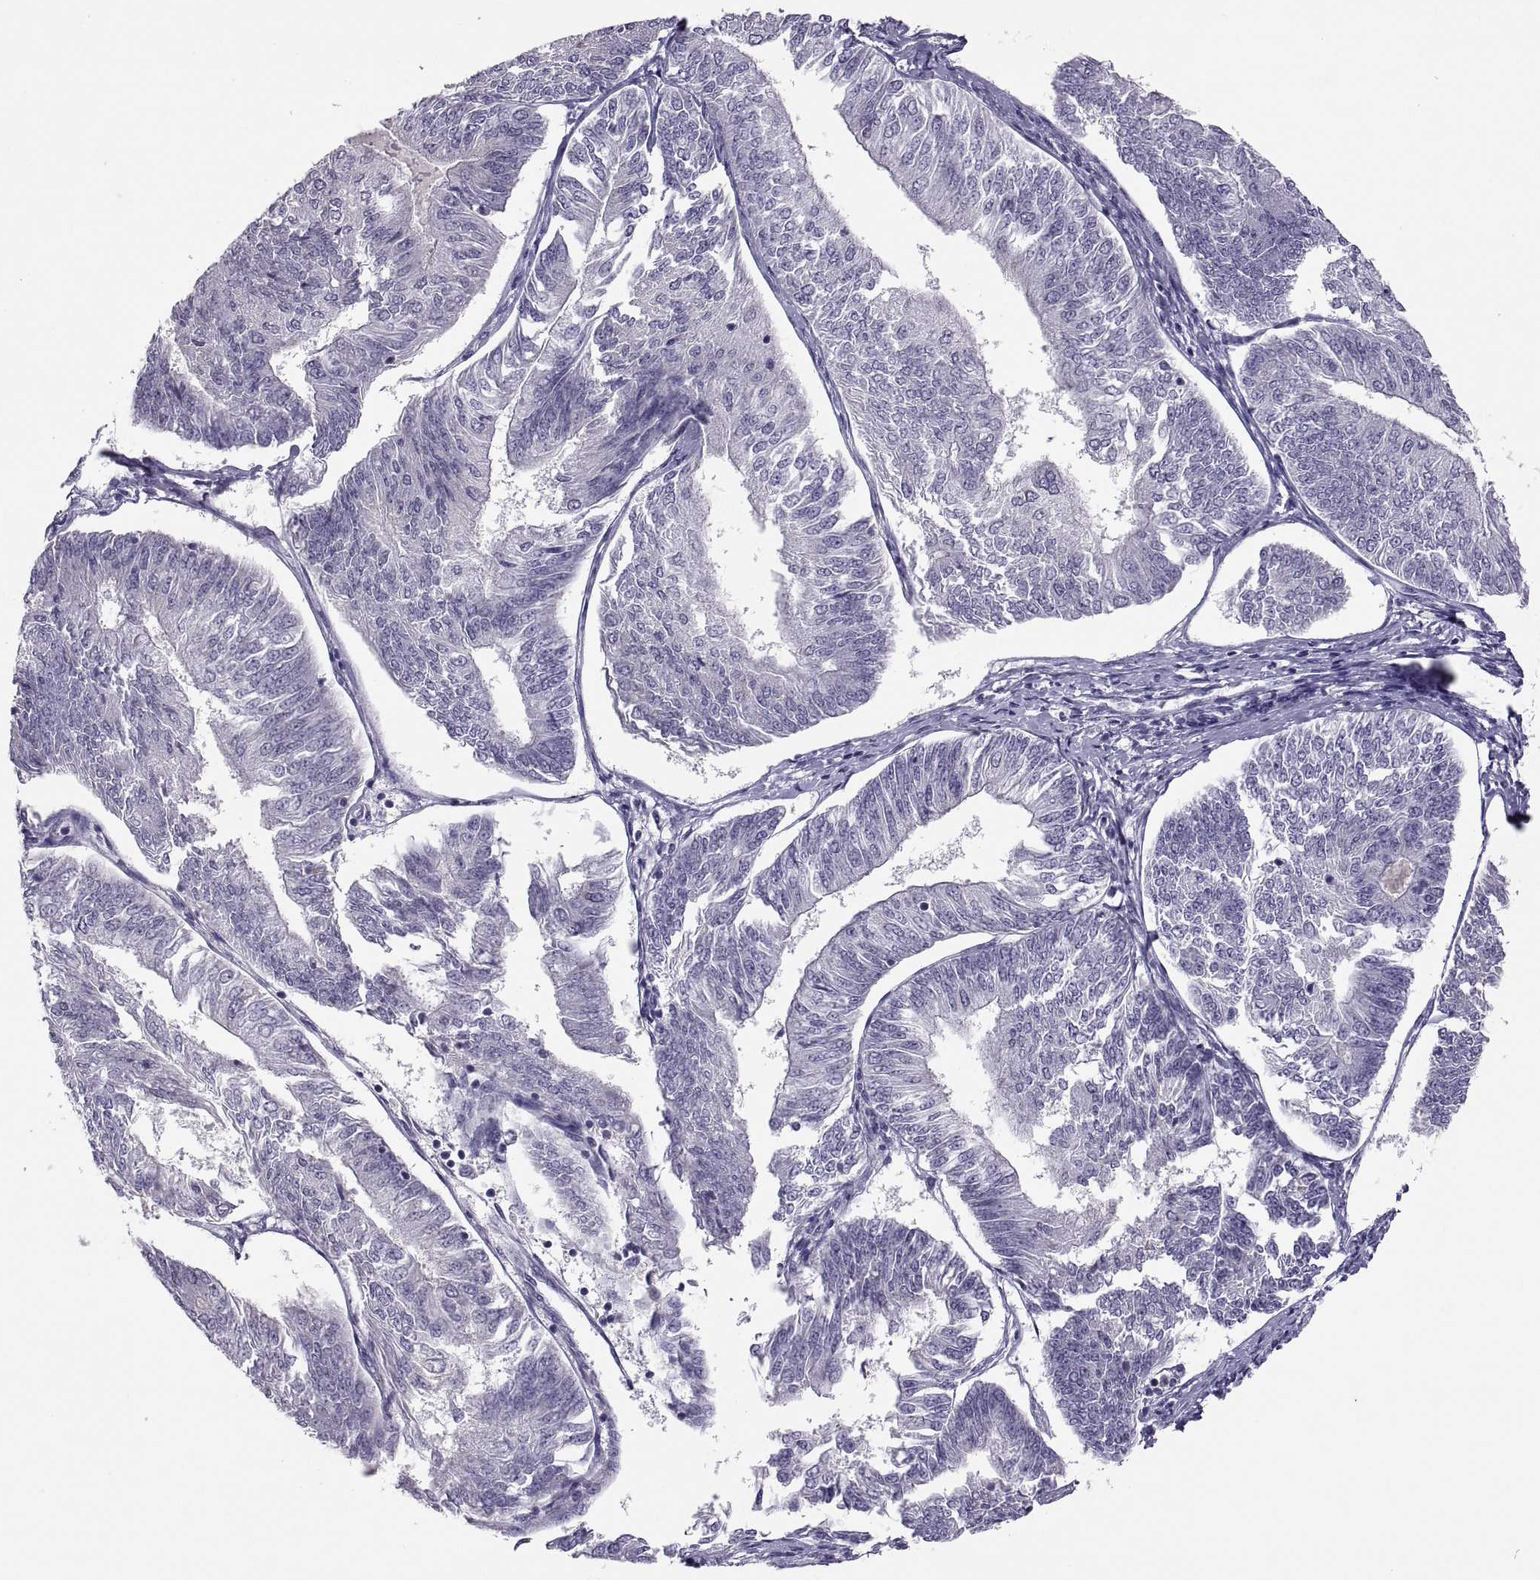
{"staining": {"intensity": "negative", "quantity": "none", "location": "none"}, "tissue": "endometrial cancer", "cell_type": "Tumor cells", "image_type": "cancer", "snomed": [{"axis": "morphology", "description": "Adenocarcinoma, NOS"}, {"axis": "topography", "description": "Endometrium"}], "caption": "This is a micrograph of immunohistochemistry staining of endometrial adenocarcinoma, which shows no expression in tumor cells.", "gene": "TBX19", "patient": {"sex": "female", "age": 58}}